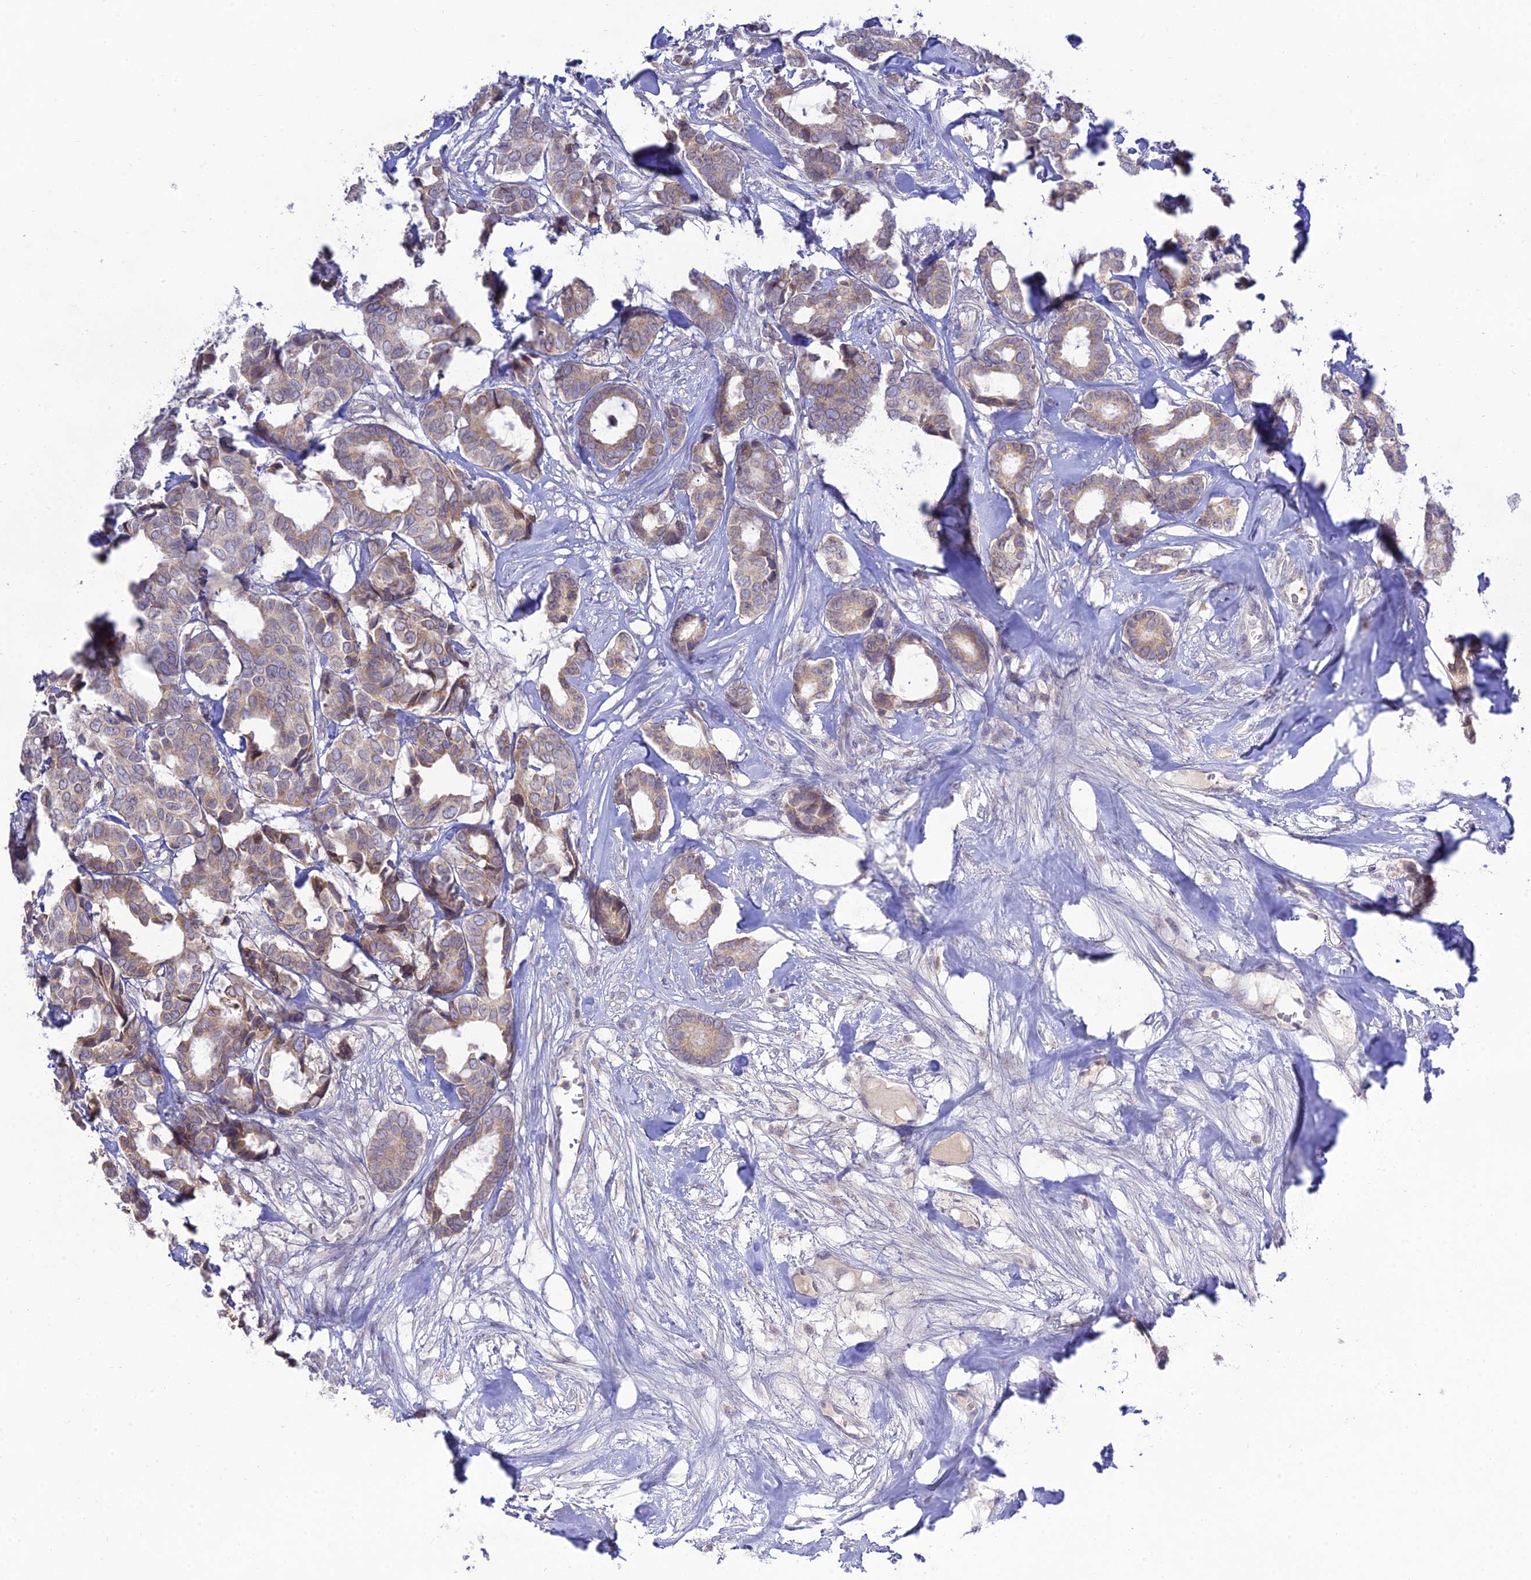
{"staining": {"intensity": "weak", "quantity": ">75%", "location": "cytoplasmic/membranous"}, "tissue": "breast cancer", "cell_type": "Tumor cells", "image_type": "cancer", "snomed": [{"axis": "morphology", "description": "Duct carcinoma"}, {"axis": "topography", "description": "Breast"}], "caption": "Breast cancer (infiltrating ductal carcinoma) stained with DAB immunohistochemistry reveals low levels of weak cytoplasmic/membranous expression in approximately >75% of tumor cells. (IHC, brightfield microscopy, high magnification).", "gene": "TMEM40", "patient": {"sex": "female", "age": 87}}